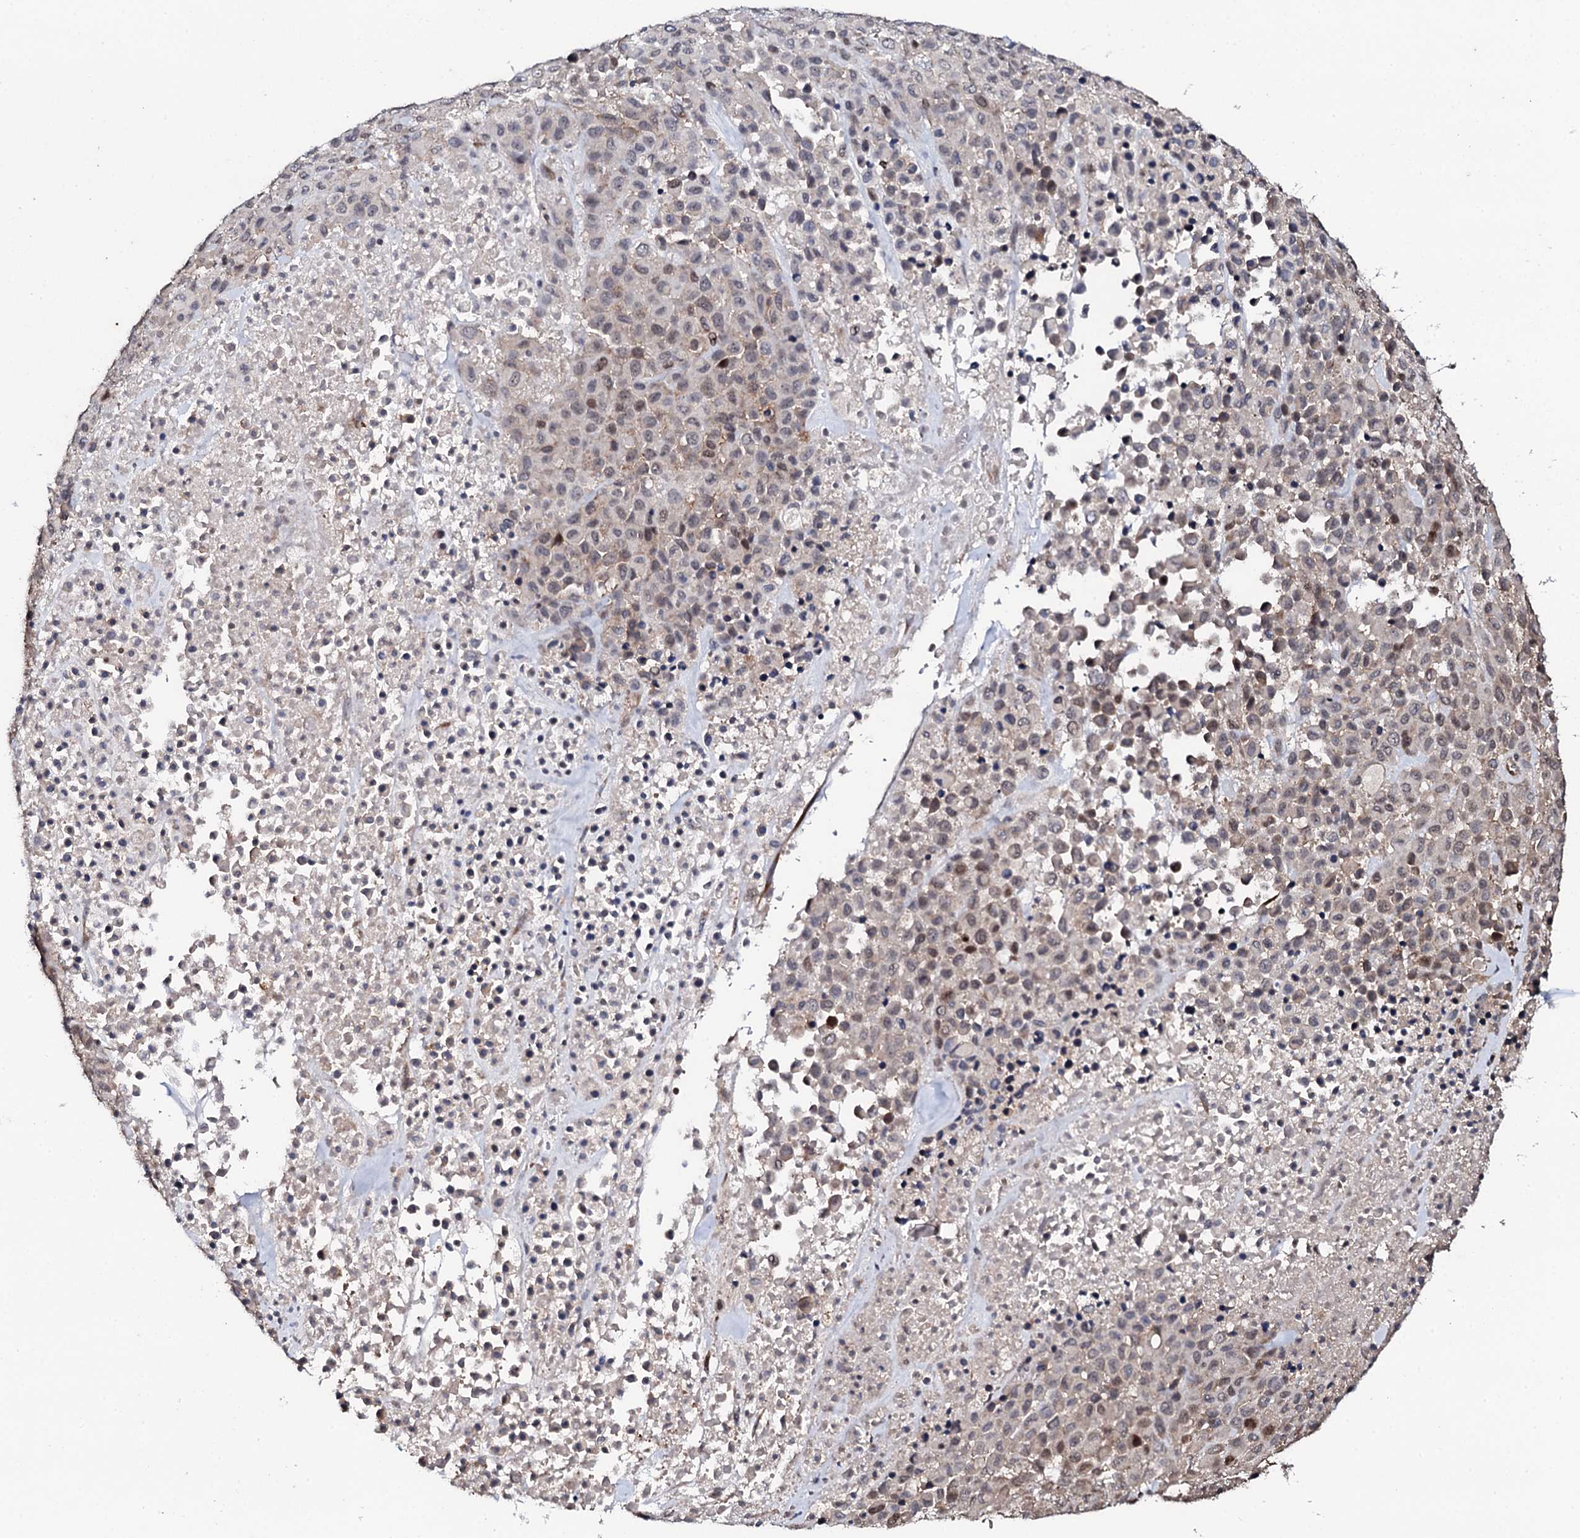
{"staining": {"intensity": "moderate", "quantity": "<25%", "location": "nuclear"}, "tissue": "melanoma", "cell_type": "Tumor cells", "image_type": "cancer", "snomed": [{"axis": "morphology", "description": "Malignant melanoma, Metastatic site"}, {"axis": "topography", "description": "Skin"}], "caption": "A brown stain highlights moderate nuclear expression of a protein in human malignant melanoma (metastatic site) tumor cells.", "gene": "FAM111A", "patient": {"sex": "female", "age": 81}}